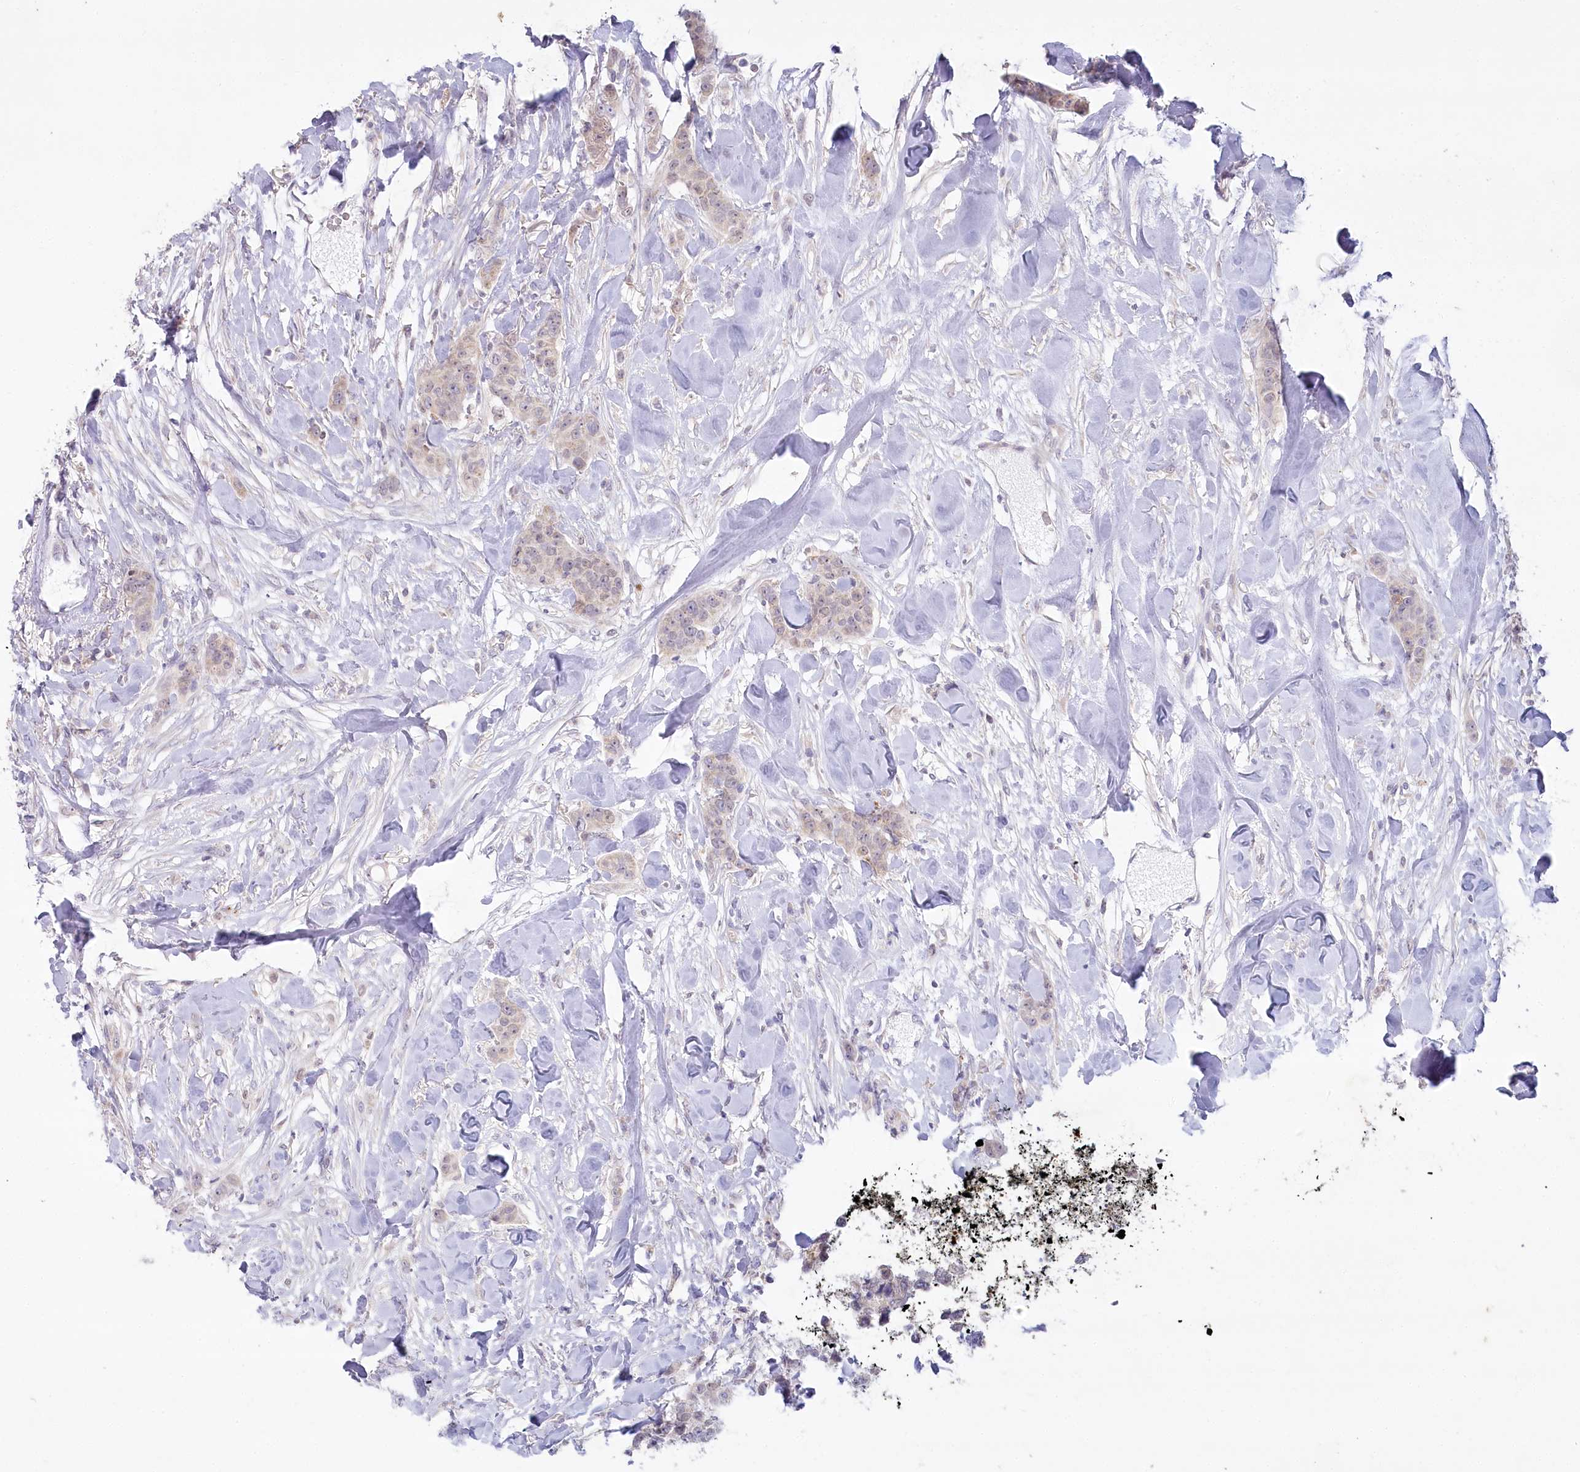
{"staining": {"intensity": "weak", "quantity": "<25%", "location": "nuclear"}, "tissue": "breast cancer", "cell_type": "Tumor cells", "image_type": "cancer", "snomed": [{"axis": "morphology", "description": "Duct carcinoma"}, {"axis": "topography", "description": "Breast"}], "caption": "An immunohistochemistry image of intraductal carcinoma (breast) is shown. There is no staining in tumor cells of intraductal carcinoma (breast). Nuclei are stained in blue.", "gene": "ABITRAM", "patient": {"sex": "female", "age": 40}}